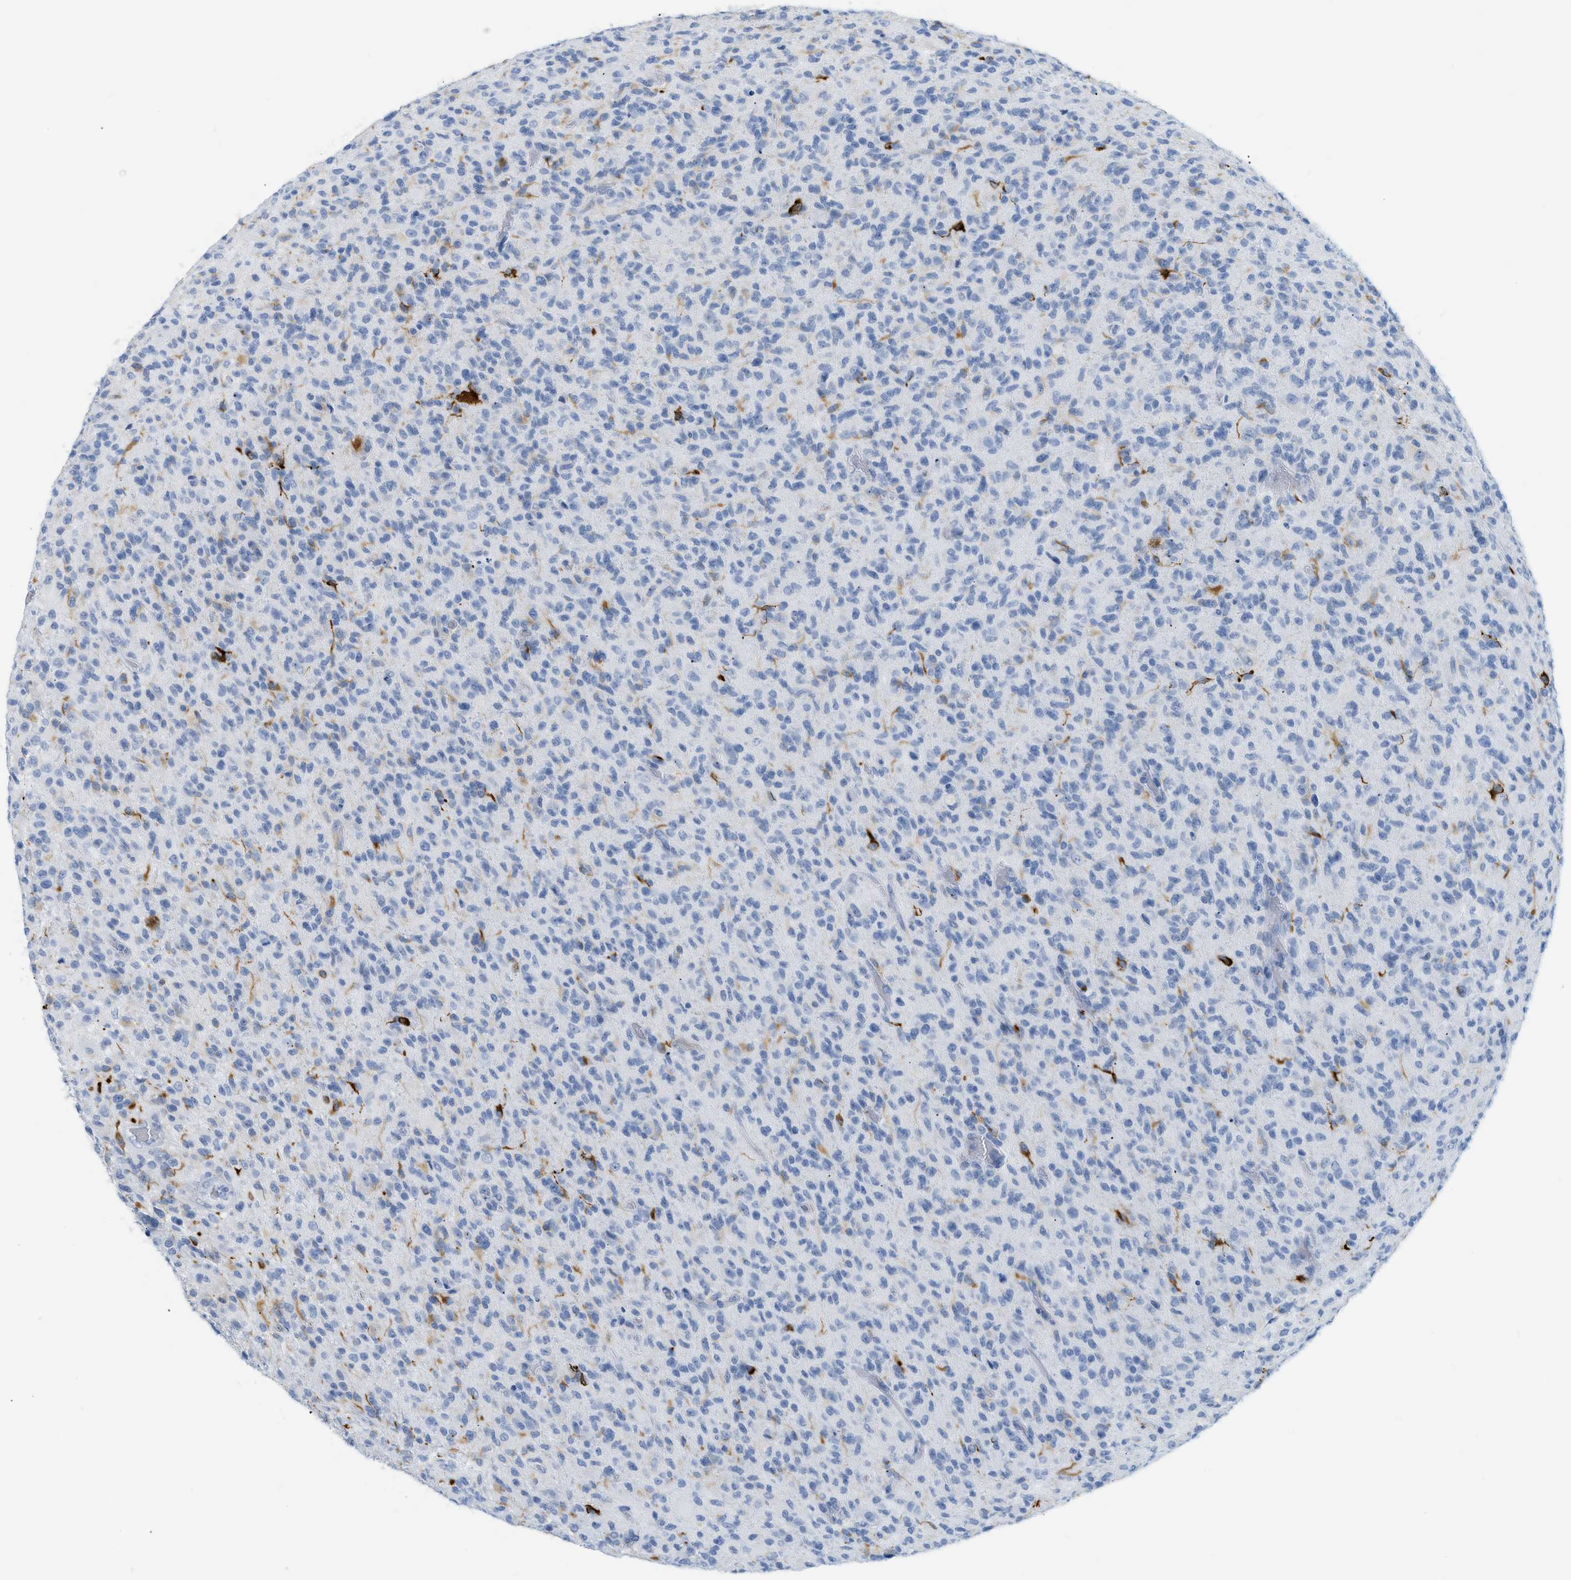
{"staining": {"intensity": "negative", "quantity": "none", "location": "none"}, "tissue": "glioma", "cell_type": "Tumor cells", "image_type": "cancer", "snomed": [{"axis": "morphology", "description": "Glioma, malignant, High grade"}, {"axis": "topography", "description": "Brain"}], "caption": "This is an immunohistochemistry image of human high-grade glioma (malignant). There is no positivity in tumor cells.", "gene": "DES", "patient": {"sex": "male", "age": 71}}